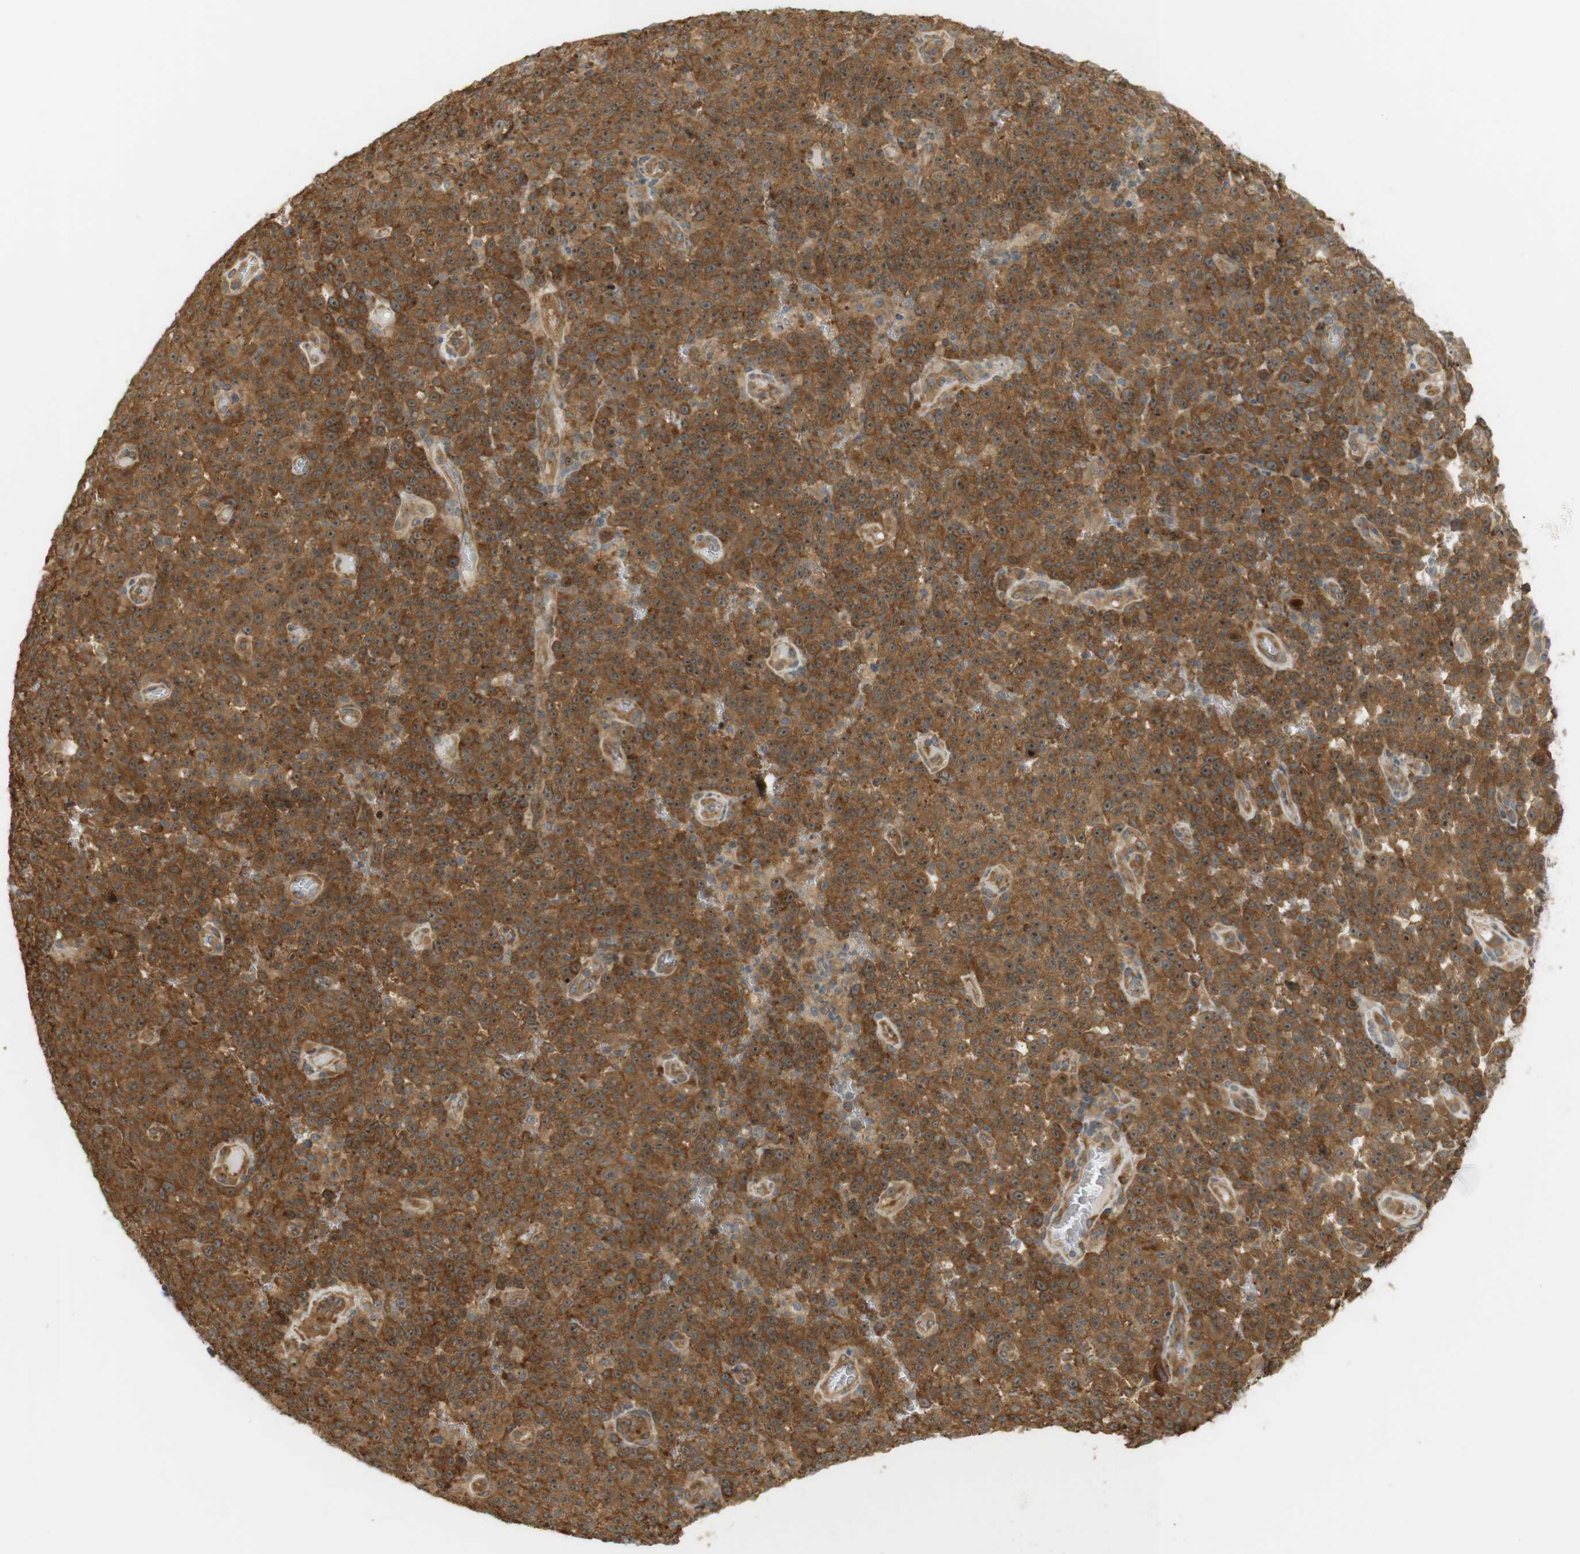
{"staining": {"intensity": "moderate", "quantity": ">75%", "location": "cytoplasmic/membranous,nuclear"}, "tissue": "melanoma", "cell_type": "Tumor cells", "image_type": "cancer", "snomed": [{"axis": "morphology", "description": "Malignant melanoma, NOS"}, {"axis": "topography", "description": "Skin"}], "caption": "Melanoma stained with a brown dye demonstrates moderate cytoplasmic/membranous and nuclear positive staining in about >75% of tumor cells.", "gene": "PA2G4", "patient": {"sex": "female", "age": 82}}